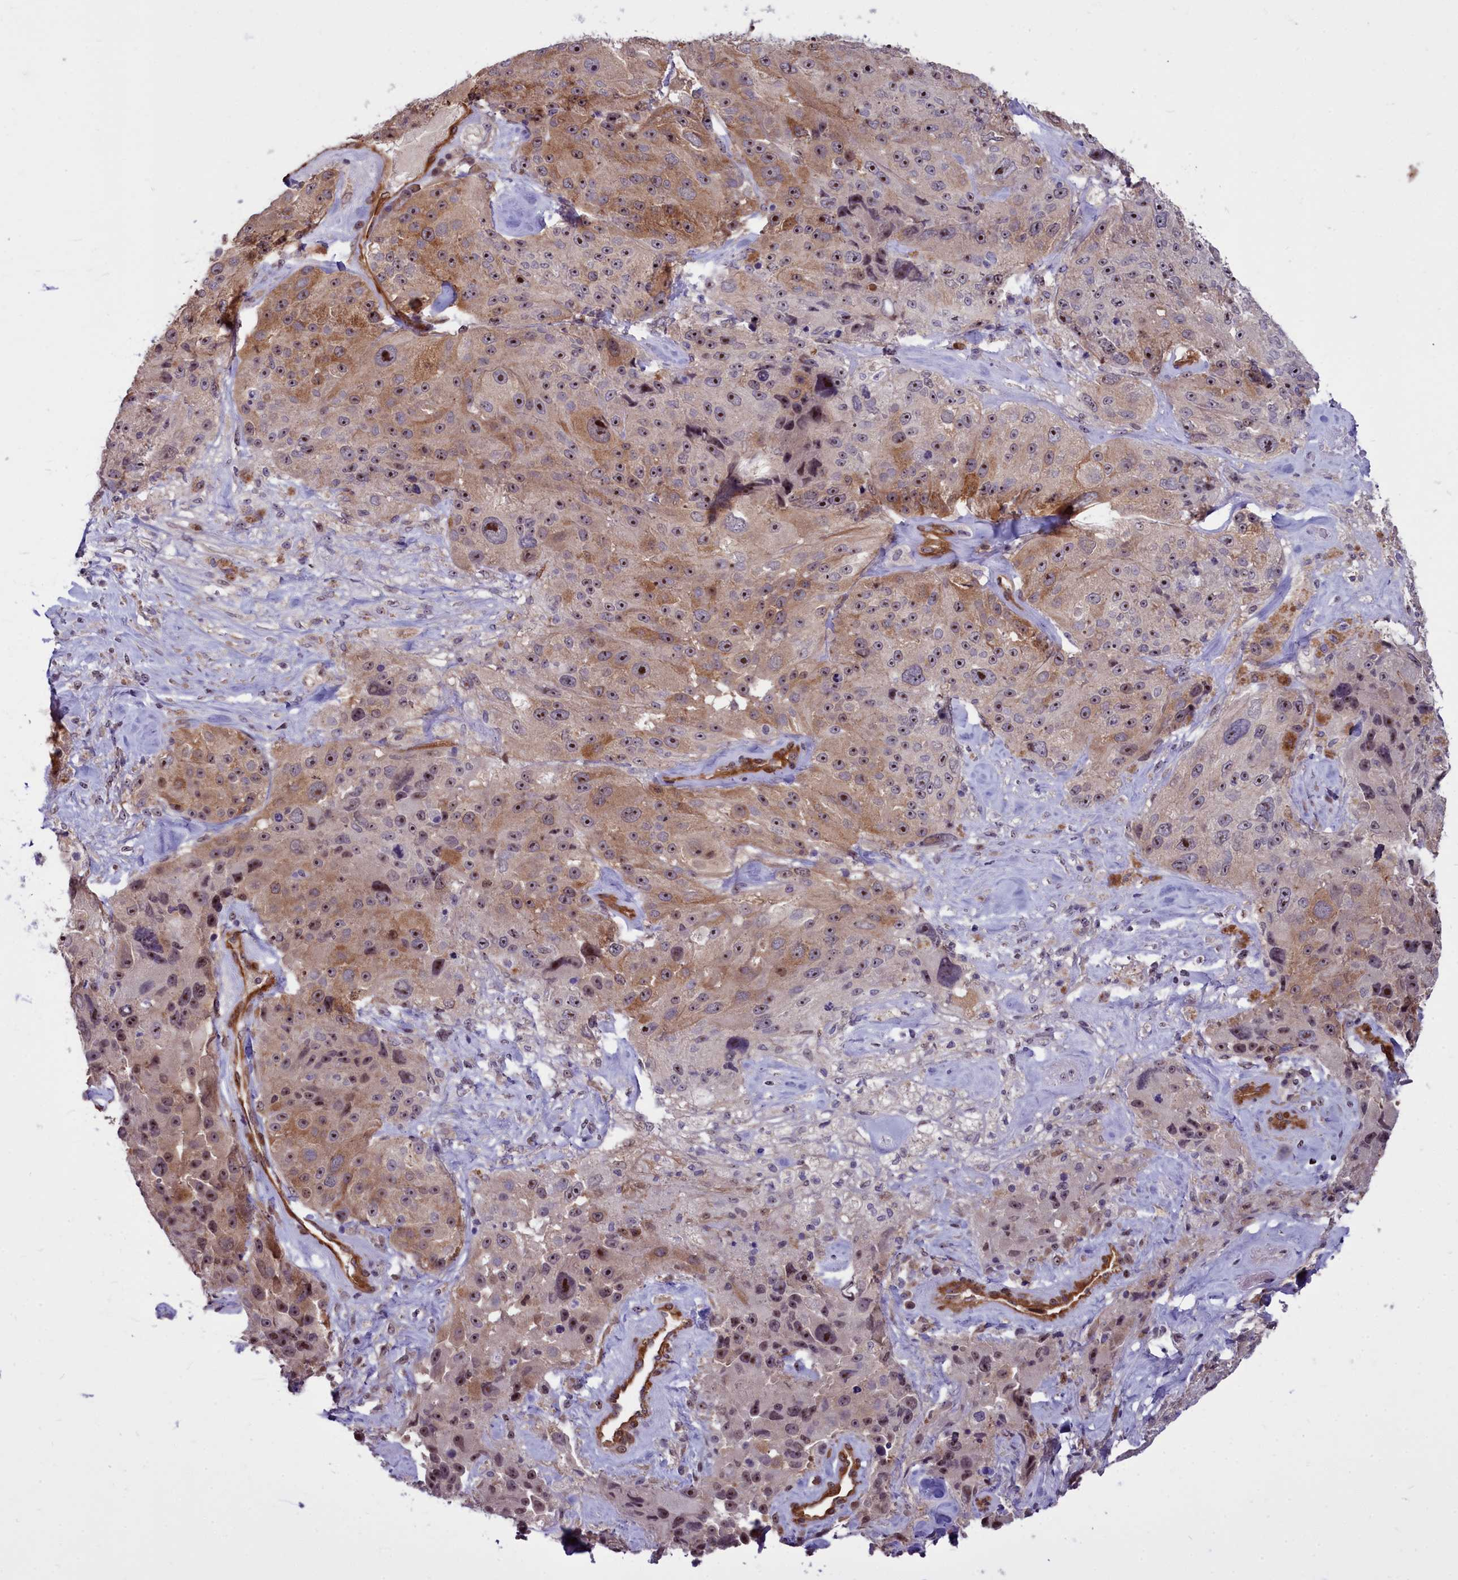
{"staining": {"intensity": "moderate", "quantity": "25%-75%", "location": "cytoplasmic/membranous,nuclear"}, "tissue": "melanoma", "cell_type": "Tumor cells", "image_type": "cancer", "snomed": [{"axis": "morphology", "description": "Malignant melanoma, Metastatic site"}, {"axis": "topography", "description": "Lymph node"}], "caption": "The histopathology image demonstrates a brown stain indicating the presence of a protein in the cytoplasmic/membranous and nuclear of tumor cells in malignant melanoma (metastatic site).", "gene": "BCAR1", "patient": {"sex": "male", "age": 62}}